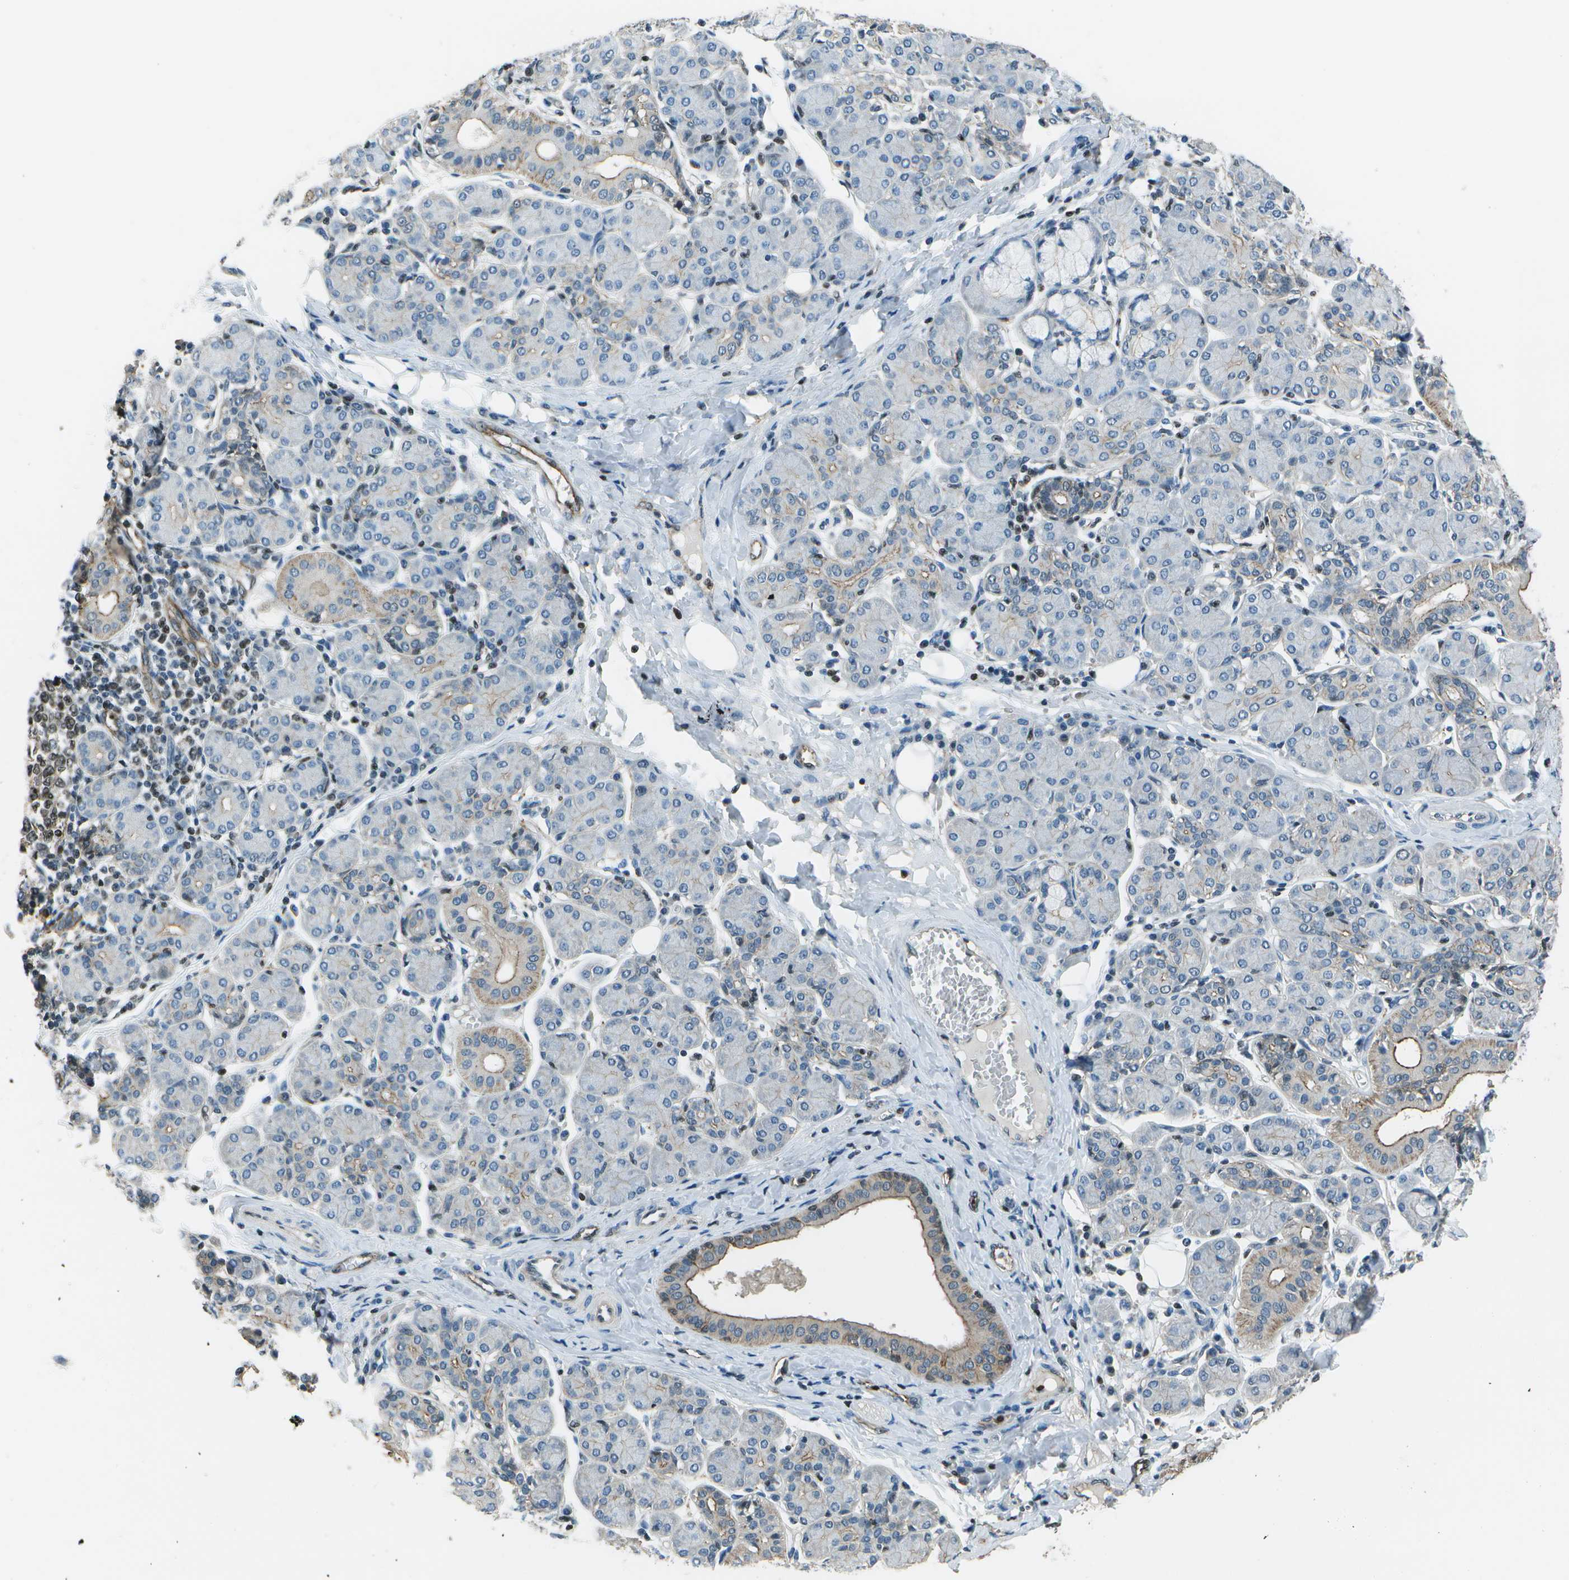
{"staining": {"intensity": "moderate", "quantity": "<25%", "location": "cytoplasmic/membranous"}, "tissue": "salivary gland", "cell_type": "Glandular cells", "image_type": "normal", "snomed": [{"axis": "morphology", "description": "Normal tissue, NOS"}, {"axis": "morphology", "description": "Inflammation, NOS"}, {"axis": "topography", "description": "Lymph node"}, {"axis": "topography", "description": "Salivary gland"}], "caption": "Protein expression by immunohistochemistry (IHC) shows moderate cytoplasmic/membranous positivity in about <25% of glandular cells in benign salivary gland. The protein of interest is stained brown, and the nuclei are stained in blue (DAB (3,3'-diaminobenzidine) IHC with brightfield microscopy, high magnification).", "gene": "PDLIM1", "patient": {"sex": "male", "age": 3}}